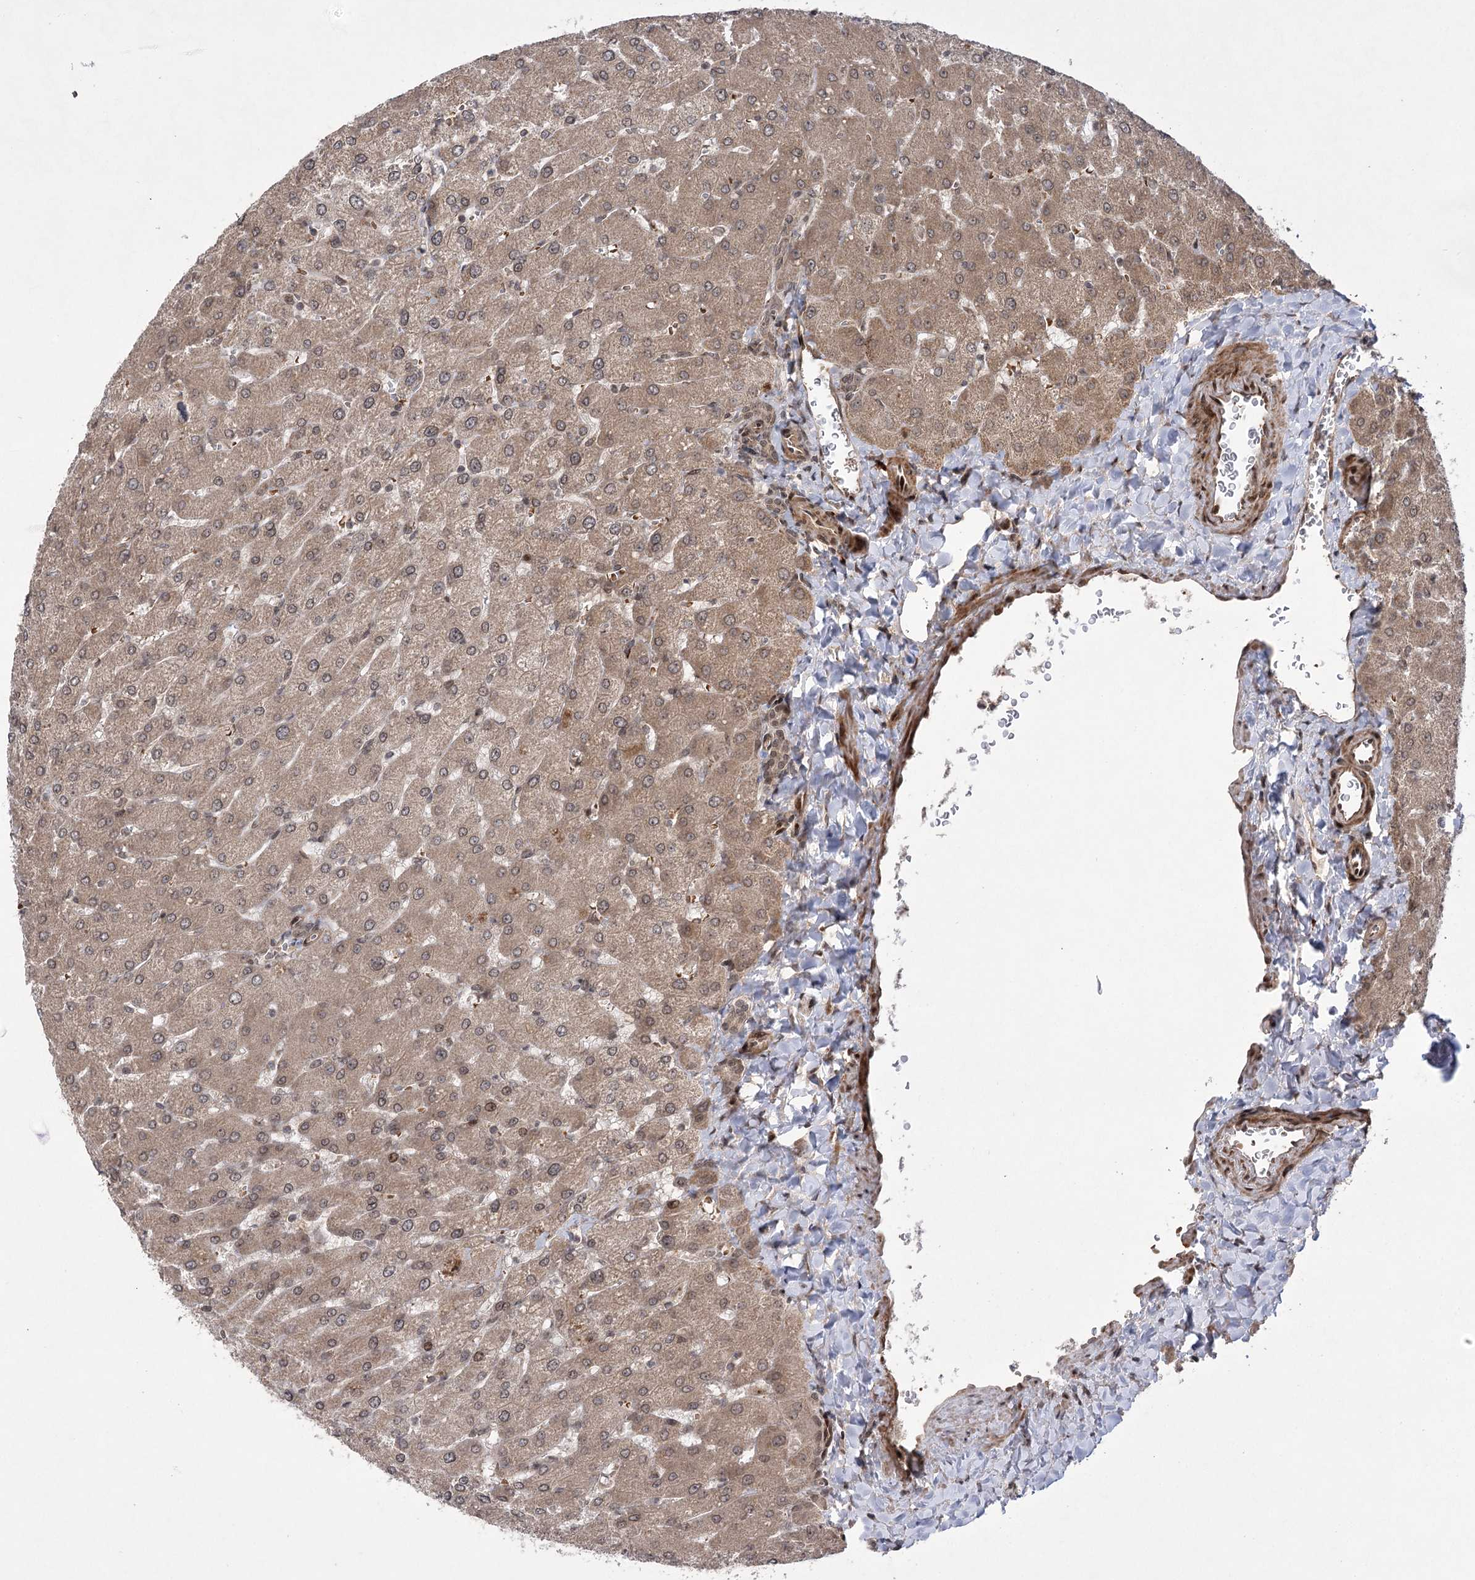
{"staining": {"intensity": "weak", "quantity": ">75%", "location": "cytoplasmic/membranous,nuclear"}, "tissue": "liver", "cell_type": "Cholangiocytes", "image_type": "normal", "snomed": [{"axis": "morphology", "description": "Normal tissue, NOS"}, {"axis": "topography", "description": "Liver"}], "caption": "A brown stain labels weak cytoplasmic/membranous,nuclear staining of a protein in cholangiocytes of unremarkable human liver.", "gene": "TENM2", "patient": {"sex": "male", "age": 55}}